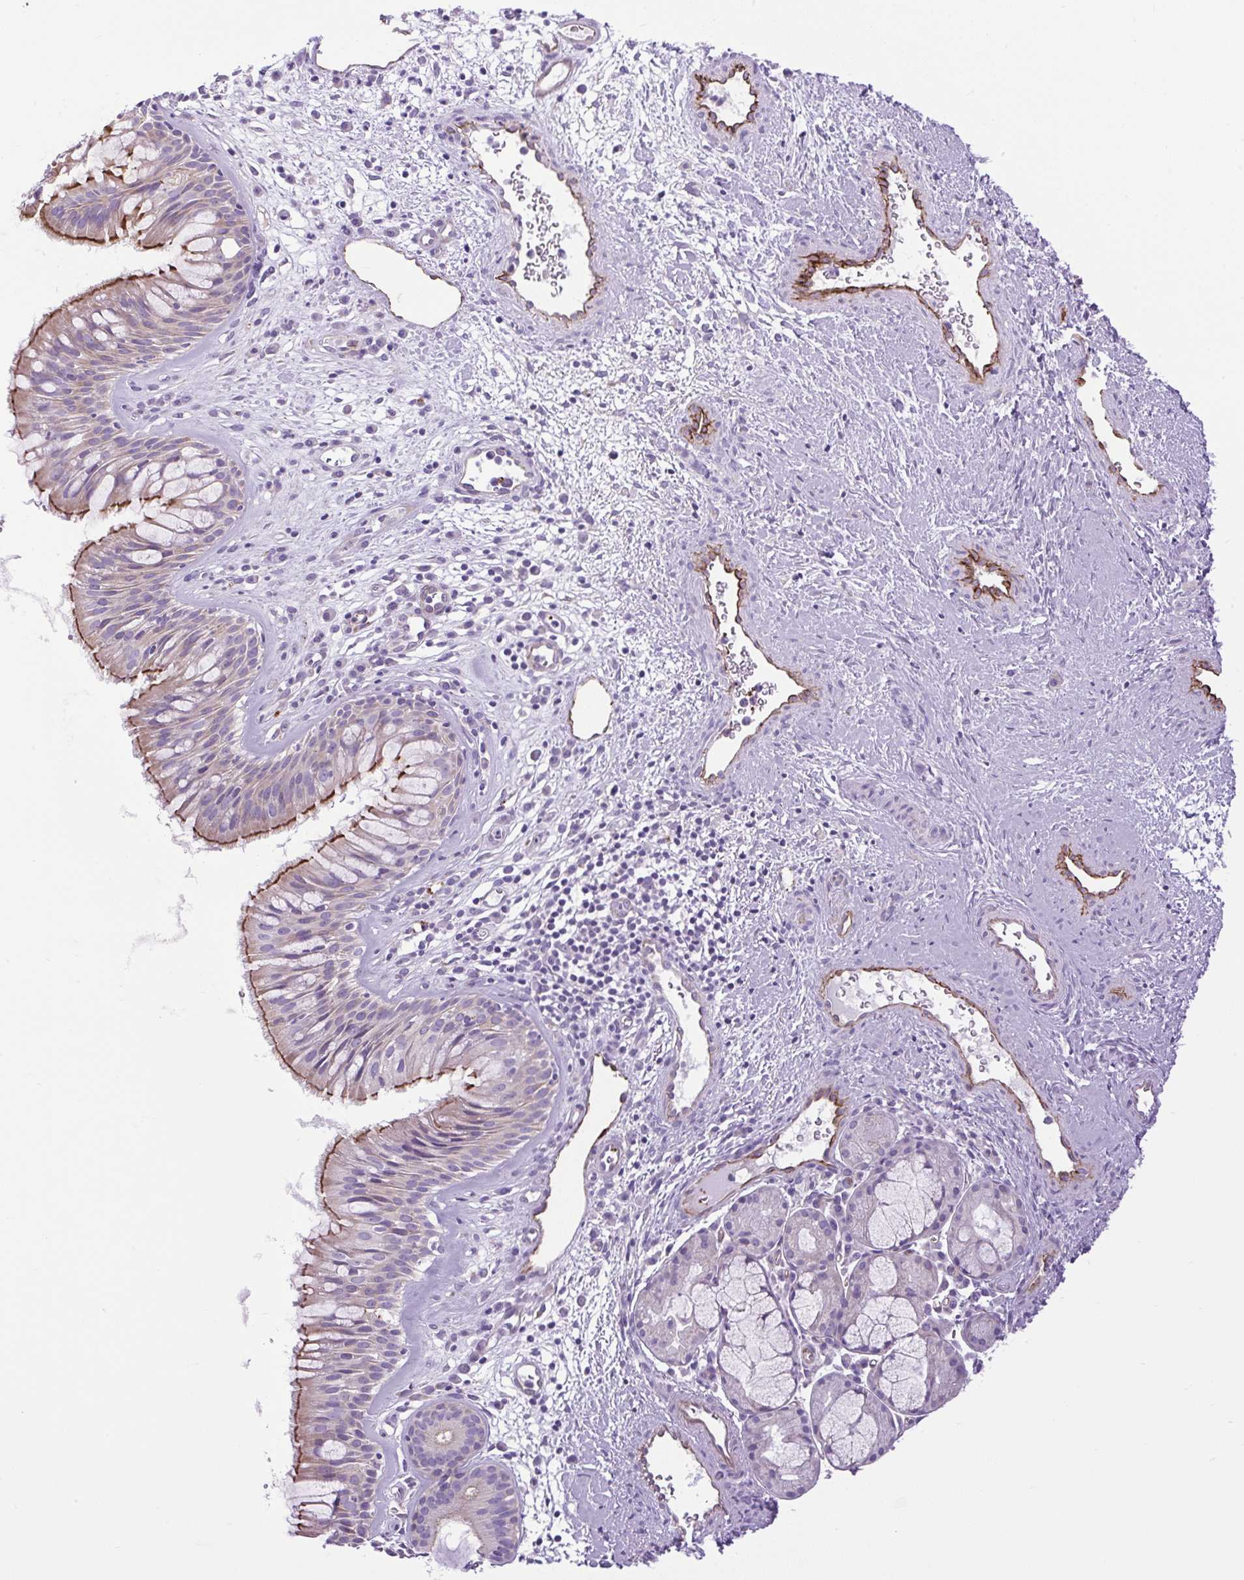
{"staining": {"intensity": "moderate", "quantity": "<25%", "location": "cytoplasmic/membranous"}, "tissue": "nasopharynx", "cell_type": "Respiratory epithelial cells", "image_type": "normal", "snomed": [{"axis": "morphology", "description": "Normal tissue, NOS"}, {"axis": "topography", "description": "Nasopharynx"}], "caption": "Immunohistochemical staining of benign nasopharynx reveals moderate cytoplasmic/membranous protein positivity in about <25% of respiratory epithelial cells. (brown staining indicates protein expression, while blue staining denotes nuclei).", "gene": "RNASE10", "patient": {"sex": "male", "age": 65}}